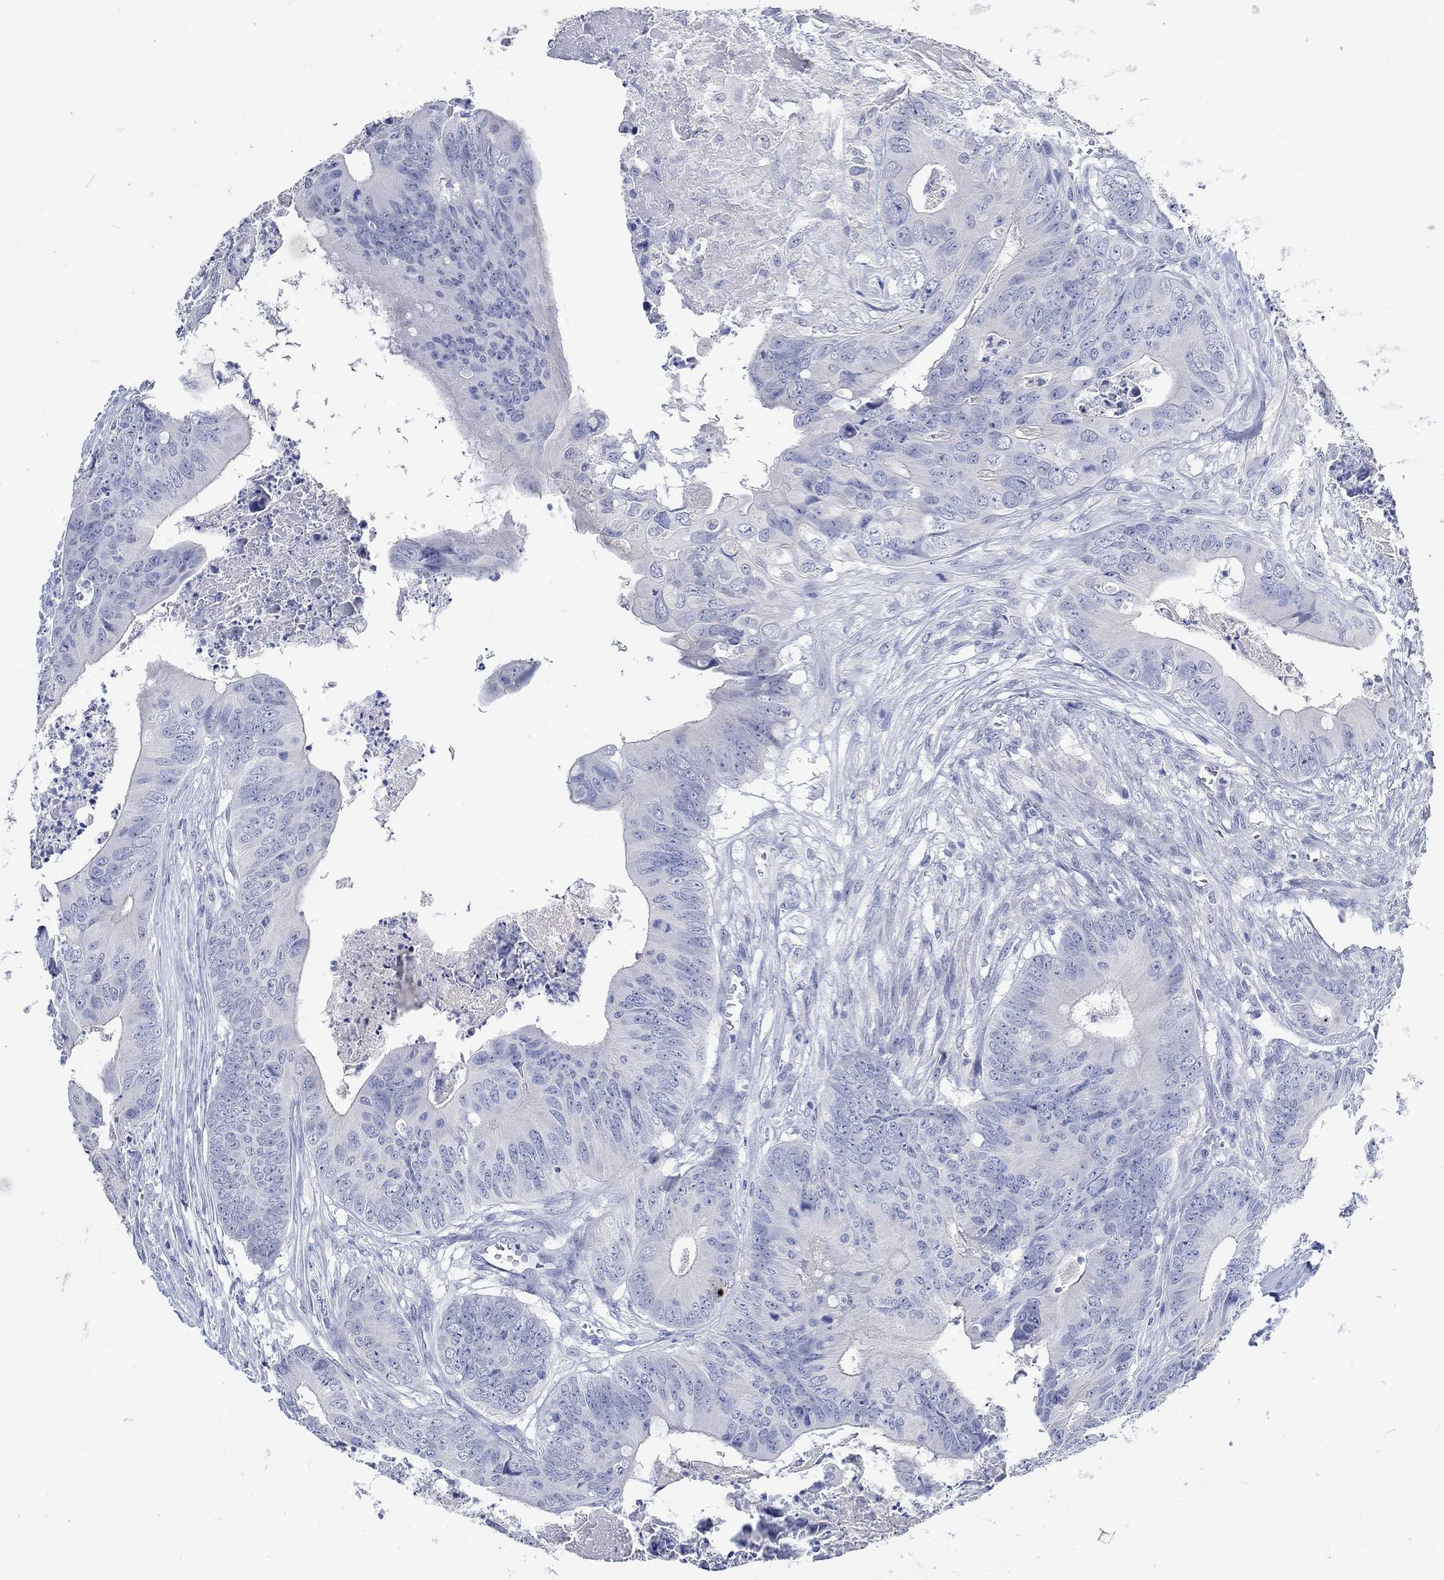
{"staining": {"intensity": "negative", "quantity": "none", "location": "none"}, "tissue": "colorectal cancer", "cell_type": "Tumor cells", "image_type": "cancer", "snomed": [{"axis": "morphology", "description": "Adenocarcinoma, NOS"}, {"axis": "topography", "description": "Colon"}], "caption": "DAB immunohistochemical staining of human colorectal cancer (adenocarcinoma) reveals no significant positivity in tumor cells. Brightfield microscopy of immunohistochemistry (IHC) stained with DAB (3,3'-diaminobenzidine) (brown) and hematoxylin (blue), captured at high magnification.", "gene": "C4orf47", "patient": {"sex": "male", "age": 84}}